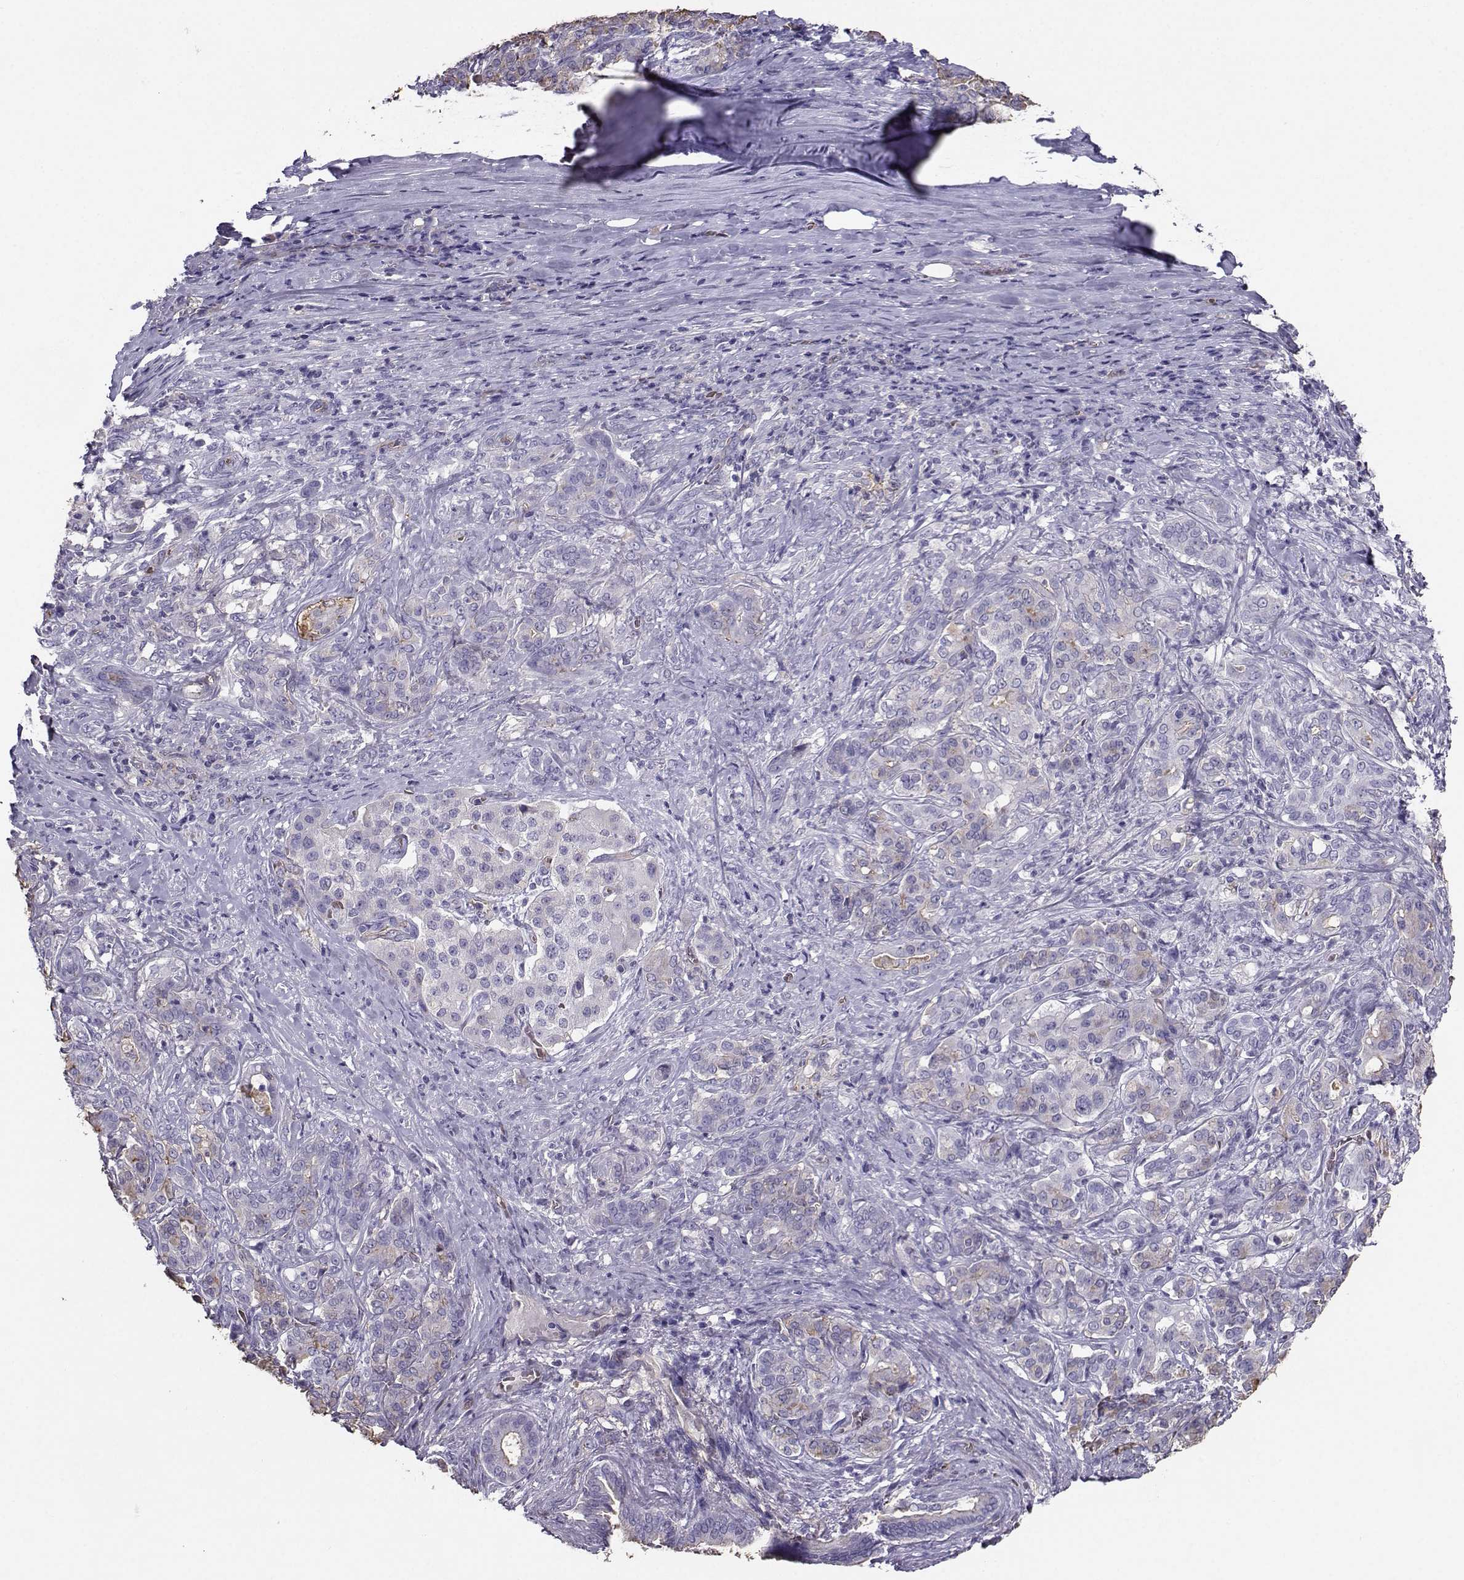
{"staining": {"intensity": "moderate", "quantity": "<25%", "location": "cytoplasmic/membranous"}, "tissue": "pancreatic cancer", "cell_type": "Tumor cells", "image_type": "cancer", "snomed": [{"axis": "morphology", "description": "Normal tissue, NOS"}, {"axis": "morphology", "description": "Inflammation, NOS"}, {"axis": "morphology", "description": "Adenocarcinoma, NOS"}, {"axis": "topography", "description": "Pancreas"}], "caption": "An immunohistochemistry image of neoplastic tissue is shown. Protein staining in brown shows moderate cytoplasmic/membranous positivity in pancreatic cancer (adenocarcinoma) within tumor cells. The protein is stained brown, and the nuclei are stained in blue (DAB (3,3'-diaminobenzidine) IHC with brightfield microscopy, high magnification).", "gene": "CLUL1", "patient": {"sex": "male", "age": 57}}